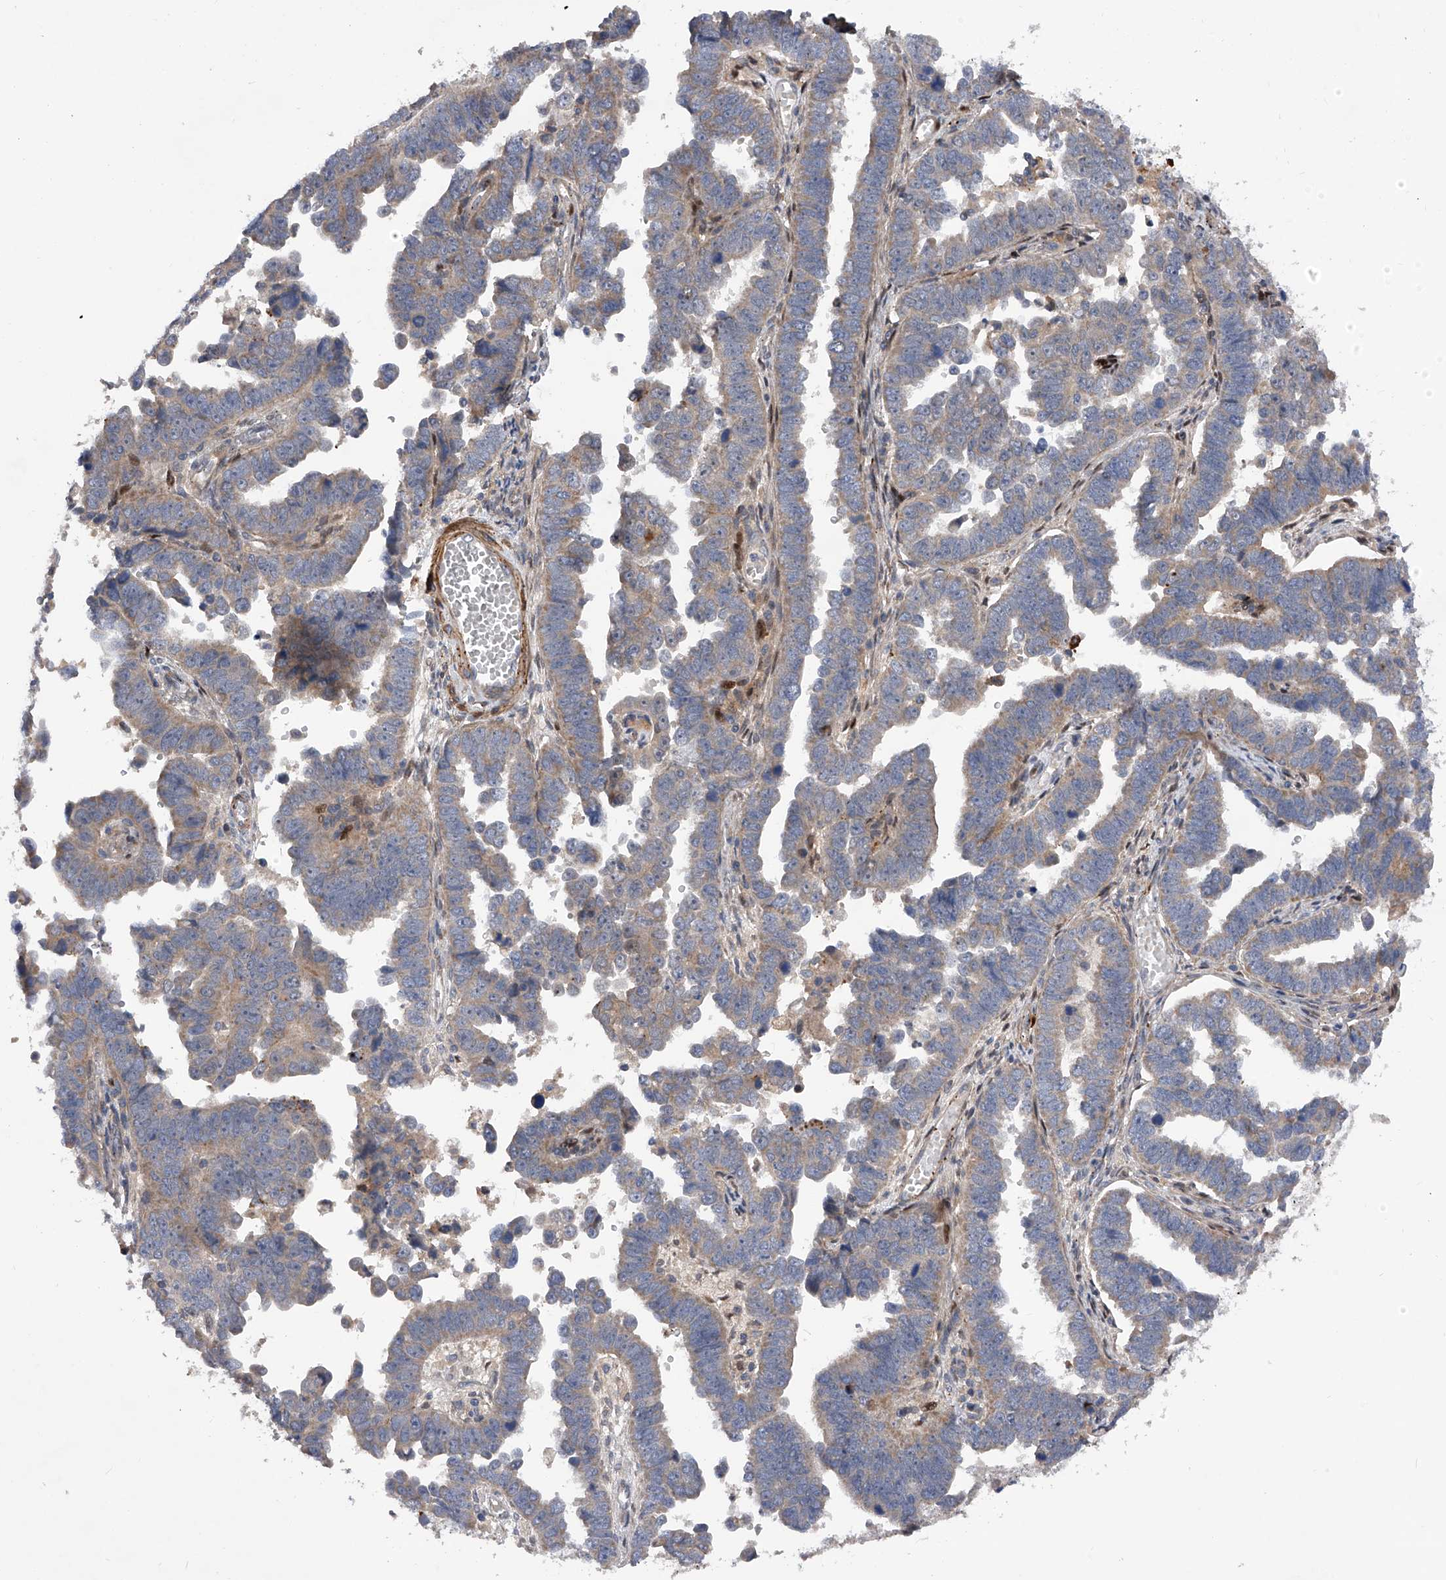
{"staining": {"intensity": "weak", "quantity": "25%-75%", "location": "cytoplasmic/membranous"}, "tissue": "endometrial cancer", "cell_type": "Tumor cells", "image_type": "cancer", "snomed": [{"axis": "morphology", "description": "Adenocarcinoma, NOS"}, {"axis": "topography", "description": "Endometrium"}], "caption": "Tumor cells display weak cytoplasmic/membranous positivity in approximately 25%-75% of cells in endometrial cancer. (DAB IHC with brightfield microscopy, high magnification).", "gene": "PDSS2", "patient": {"sex": "female", "age": 75}}